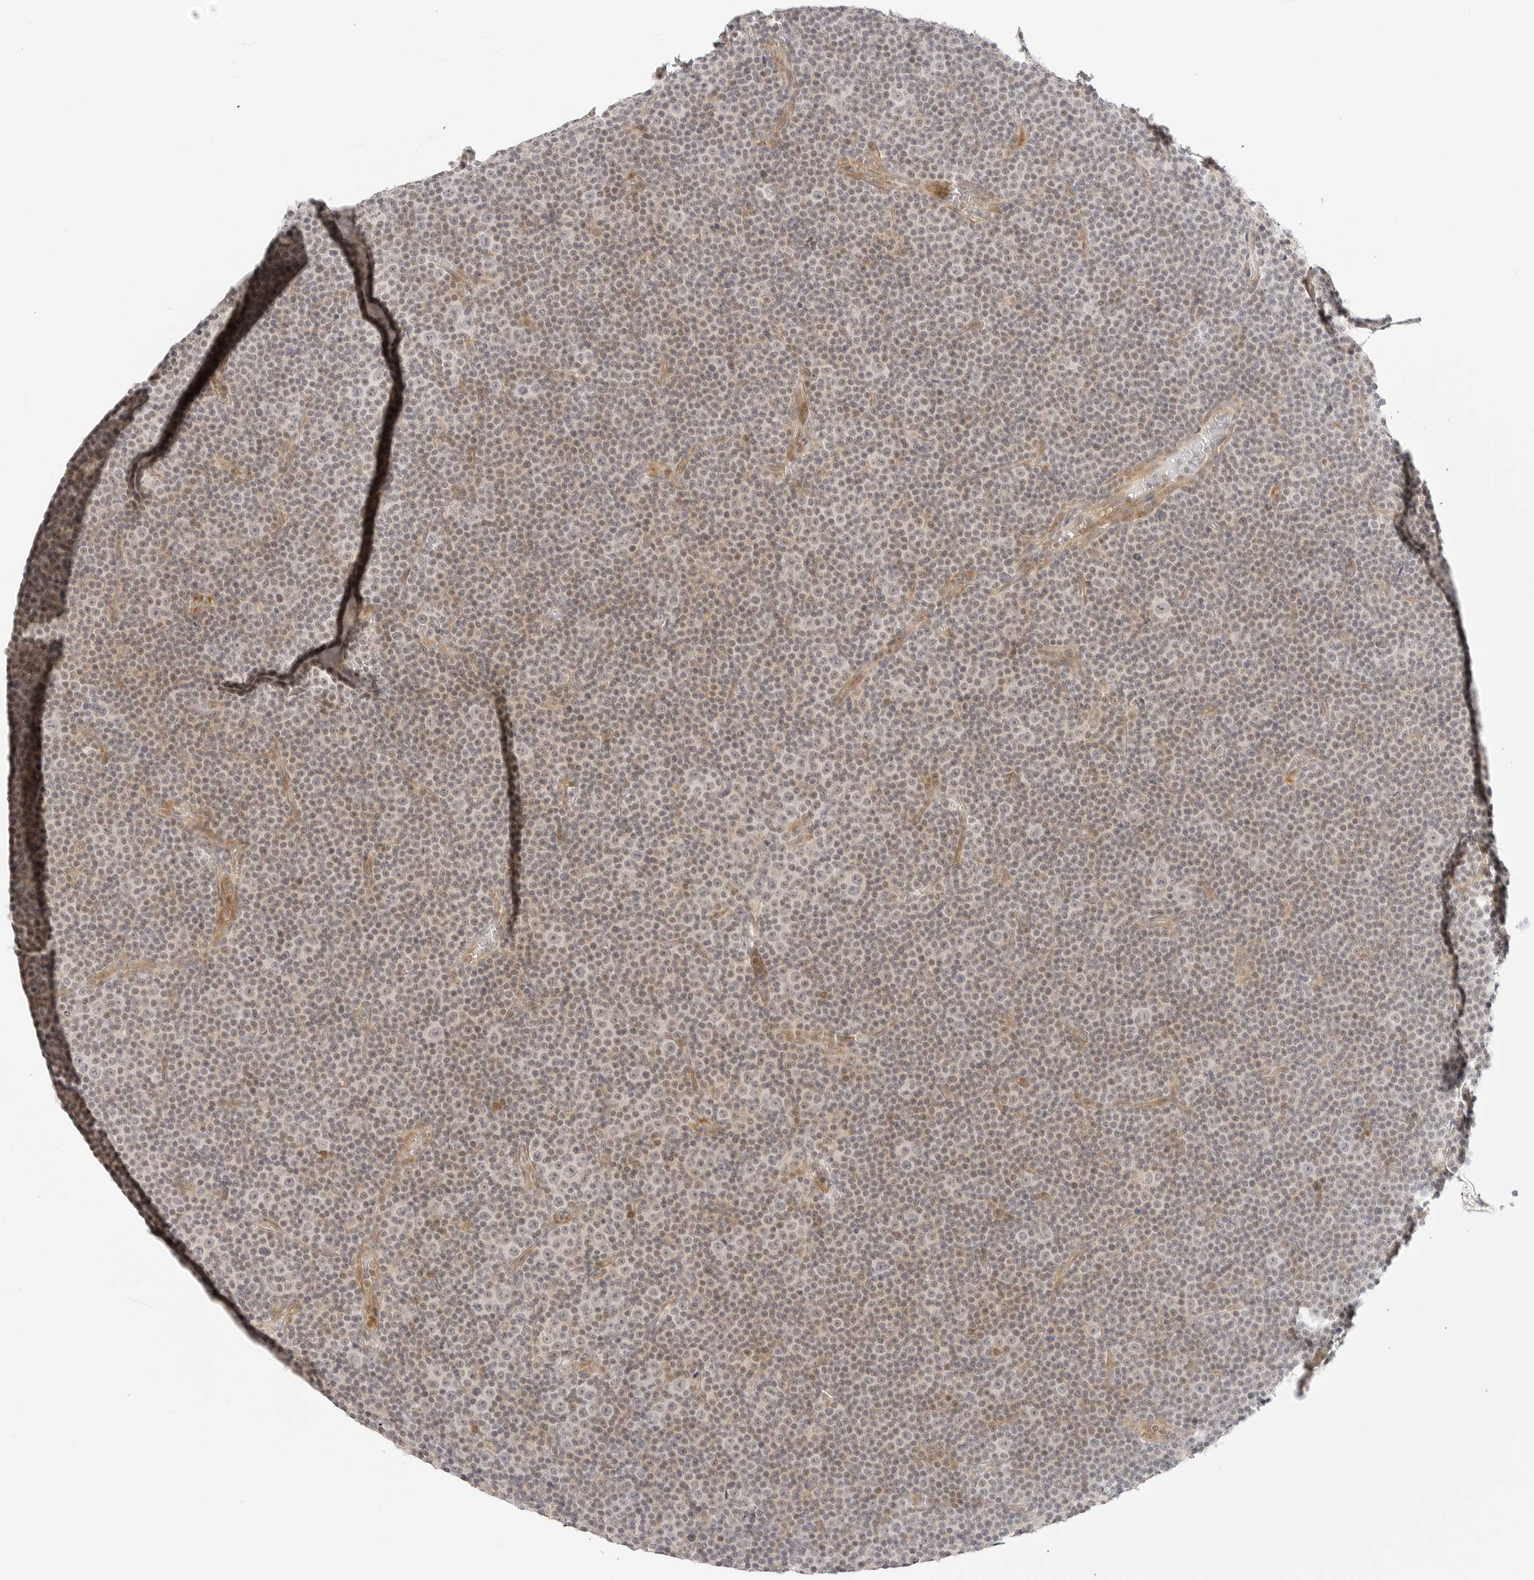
{"staining": {"intensity": "weak", "quantity": "25%-75%", "location": "nuclear"}, "tissue": "lymphoma", "cell_type": "Tumor cells", "image_type": "cancer", "snomed": [{"axis": "morphology", "description": "Malignant lymphoma, non-Hodgkin's type, Low grade"}, {"axis": "topography", "description": "Lymph node"}], "caption": "The image displays a brown stain indicating the presence of a protein in the nuclear of tumor cells in lymphoma.", "gene": "TEKT2", "patient": {"sex": "female", "age": 67}}